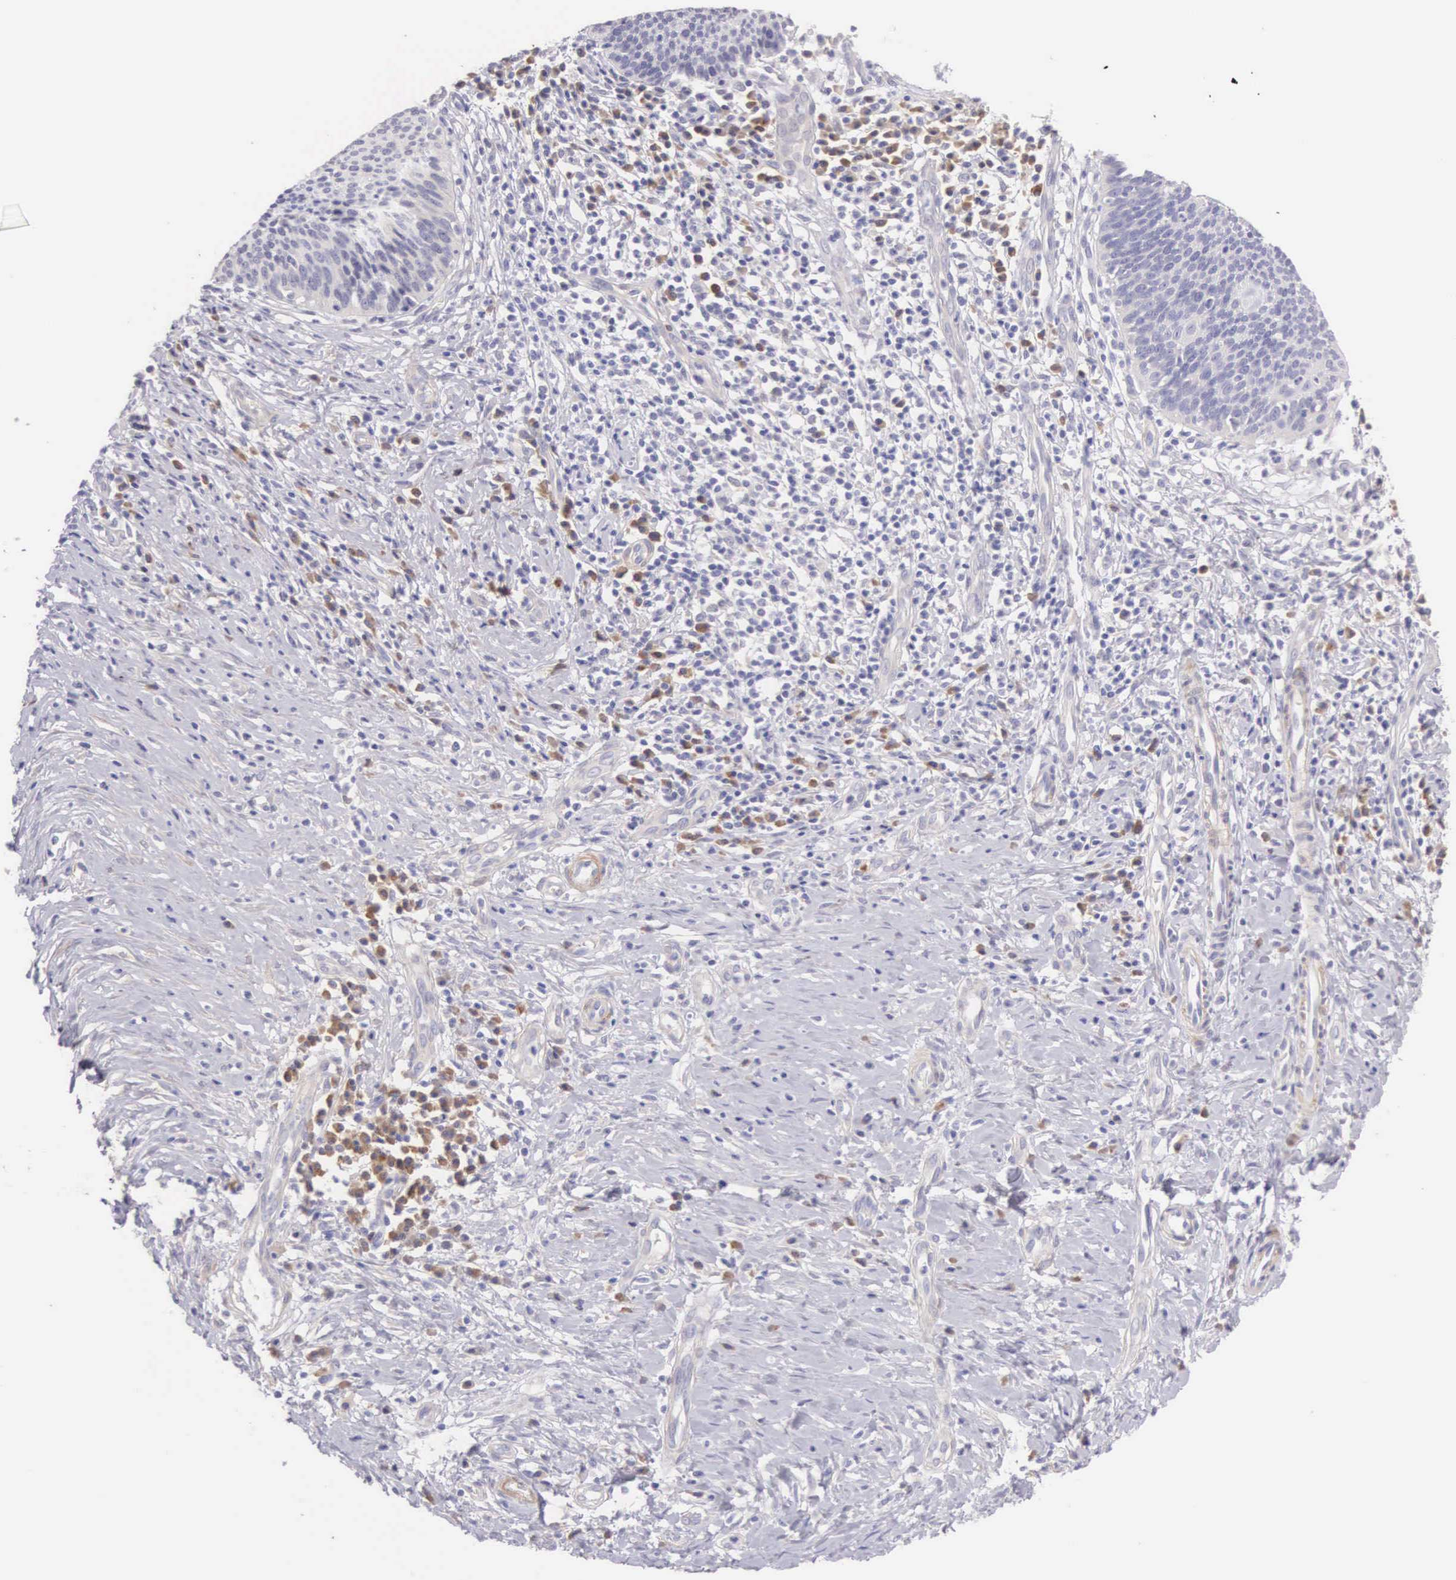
{"staining": {"intensity": "negative", "quantity": "none", "location": "none"}, "tissue": "cervical cancer", "cell_type": "Tumor cells", "image_type": "cancer", "snomed": [{"axis": "morphology", "description": "Squamous cell carcinoma, NOS"}, {"axis": "topography", "description": "Cervix"}], "caption": "Immunohistochemical staining of cervical cancer reveals no significant staining in tumor cells.", "gene": "ARFGAP3", "patient": {"sex": "female", "age": 41}}